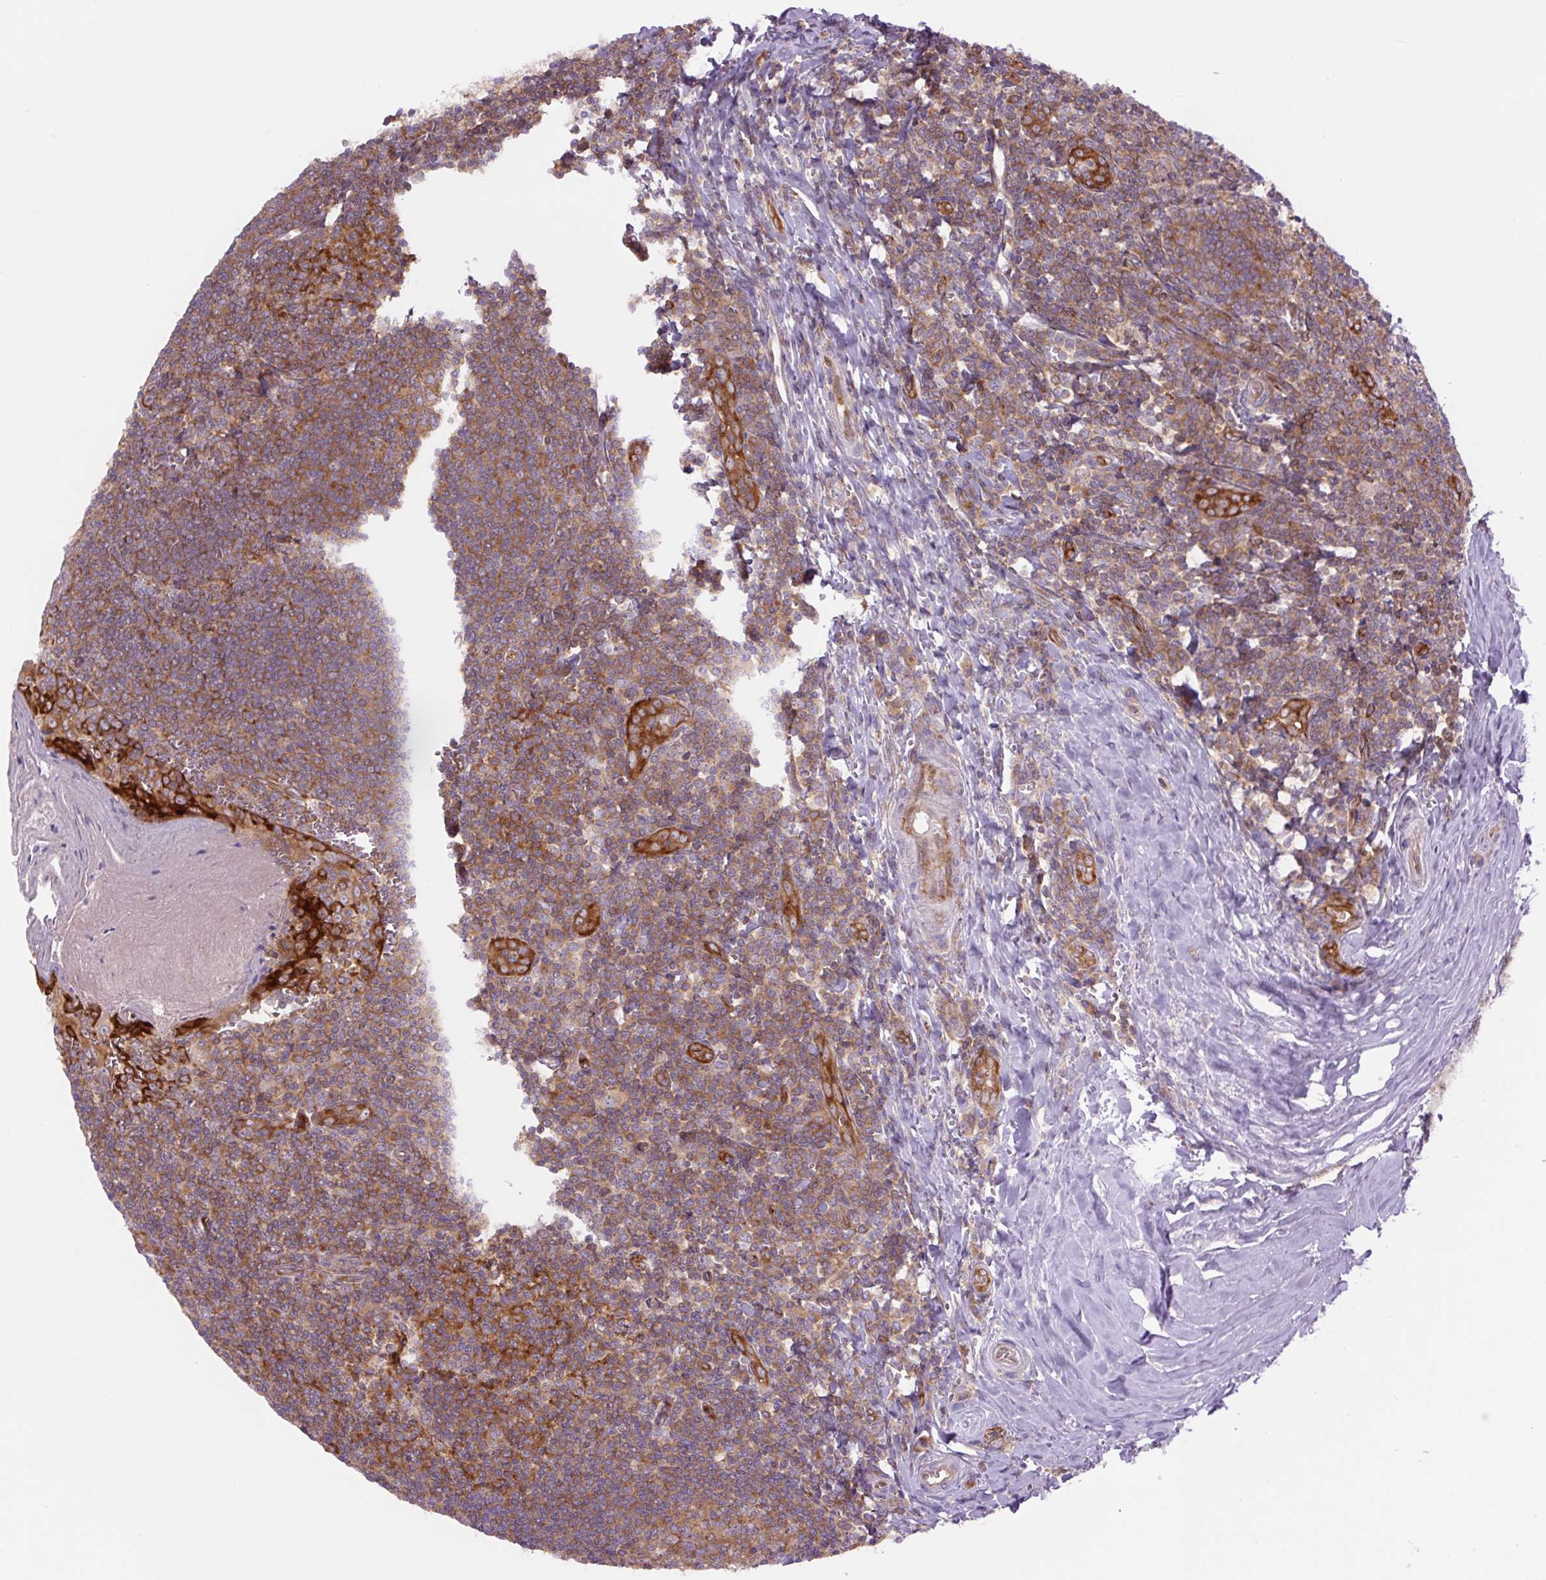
{"staining": {"intensity": "moderate", "quantity": ">75%", "location": "cytoplasmic/membranous"}, "tissue": "tonsil", "cell_type": "Germinal center cells", "image_type": "normal", "snomed": [{"axis": "morphology", "description": "Normal tissue, NOS"}, {"axis": "topography", "description": "Tonsil"}], "caption": "Germinal center cells display medium levels of moderate cytoplasmic/membranous staining in about >75% of cells in benign tonsil.", "gene": "MINK1", "patient": {"sex": "male", "age": 27}}